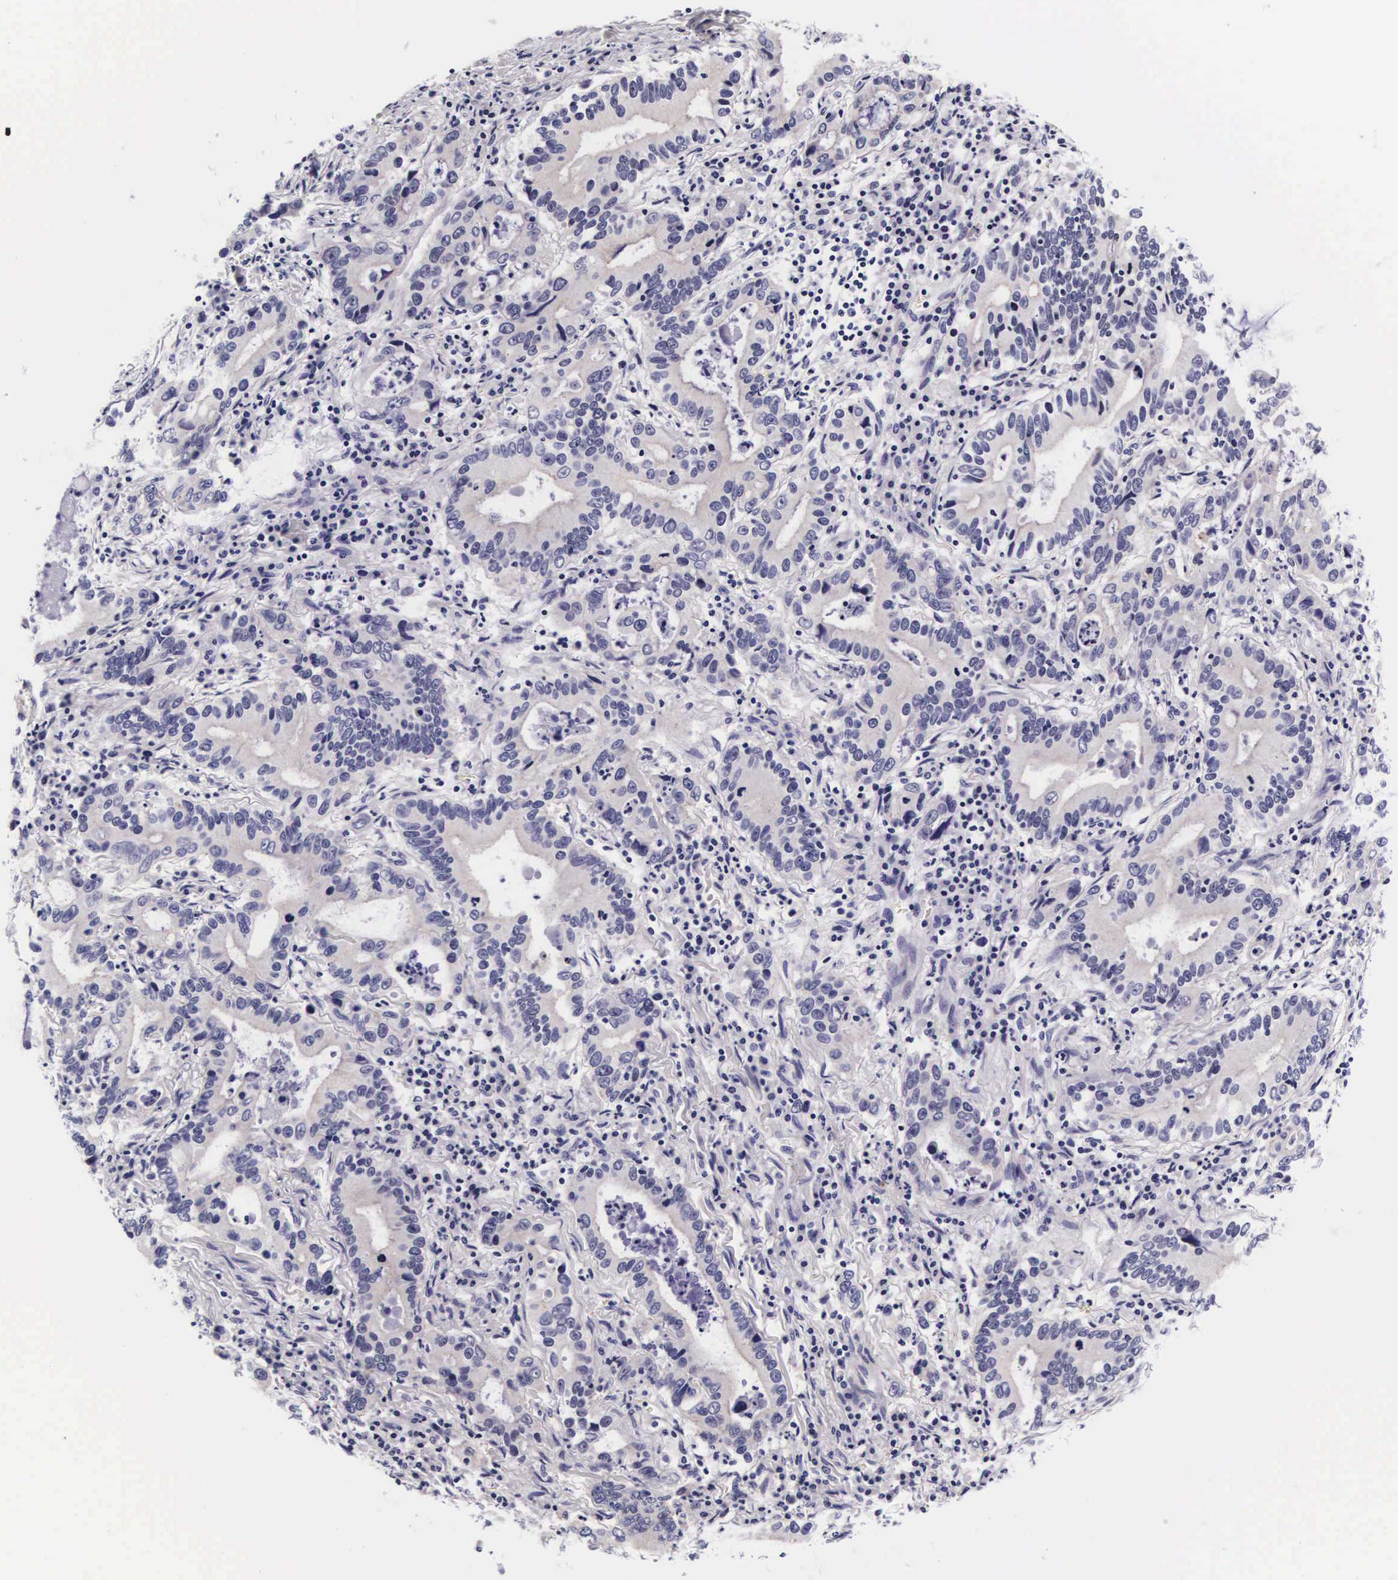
{"staining": {"intensity": "negative", "quantity": "none", "location": "none"}, "tissue": "stomach cancer", "cell_type": "Tumor cells", "image_type": "cancer", "snomed": [{"axis": "morphology", "description": "Adenocarcinoma, NOS"}, {"axis": "topography", "description": "Stomach, upper"}], "caption": "The micrograph shows no significant expression in tumor cells of stomach adenocarcinoma.", "gene": "PHETA2", "patient": {"sex": "male", "age": 63}}